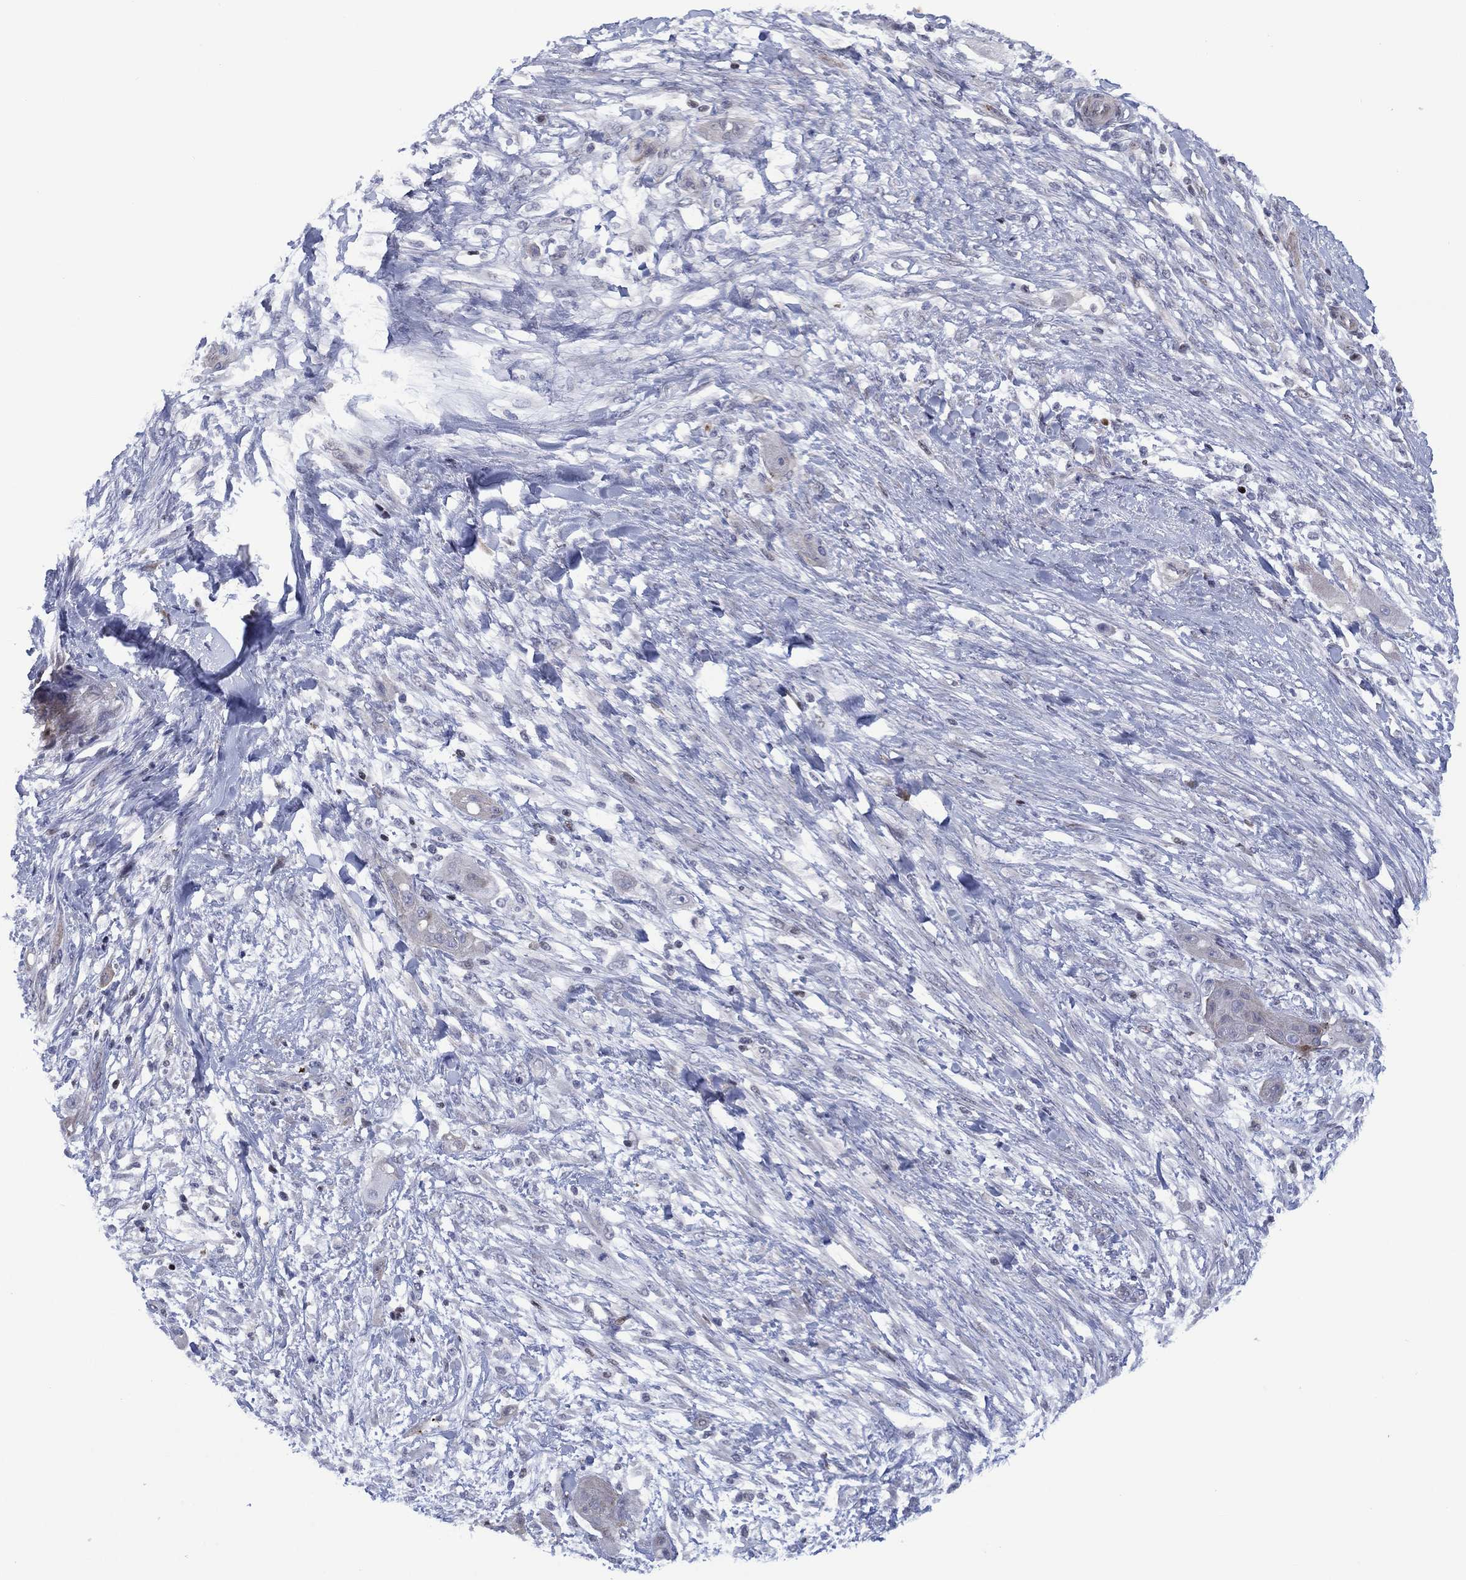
{"staining": {"intensity": "negative", "quantity": "none", "location": "none"}, "tissue": "skin cancer", "cell_type": "Tumor cells", "image_type": "cancer", "snomed": [{"axis": "morphology", "description": "Squamous cell carcinoma, NOS"}, {"axis": "topography", "description": "Skin"}], "caption": "Tumor cells are negative for brown protein staining in skin squamous cell carcinoma. (IHC, brightfield microscopy, high magnification).", "gene": "SLC4A4", "patient": {"sex": "male", "age": 62}}